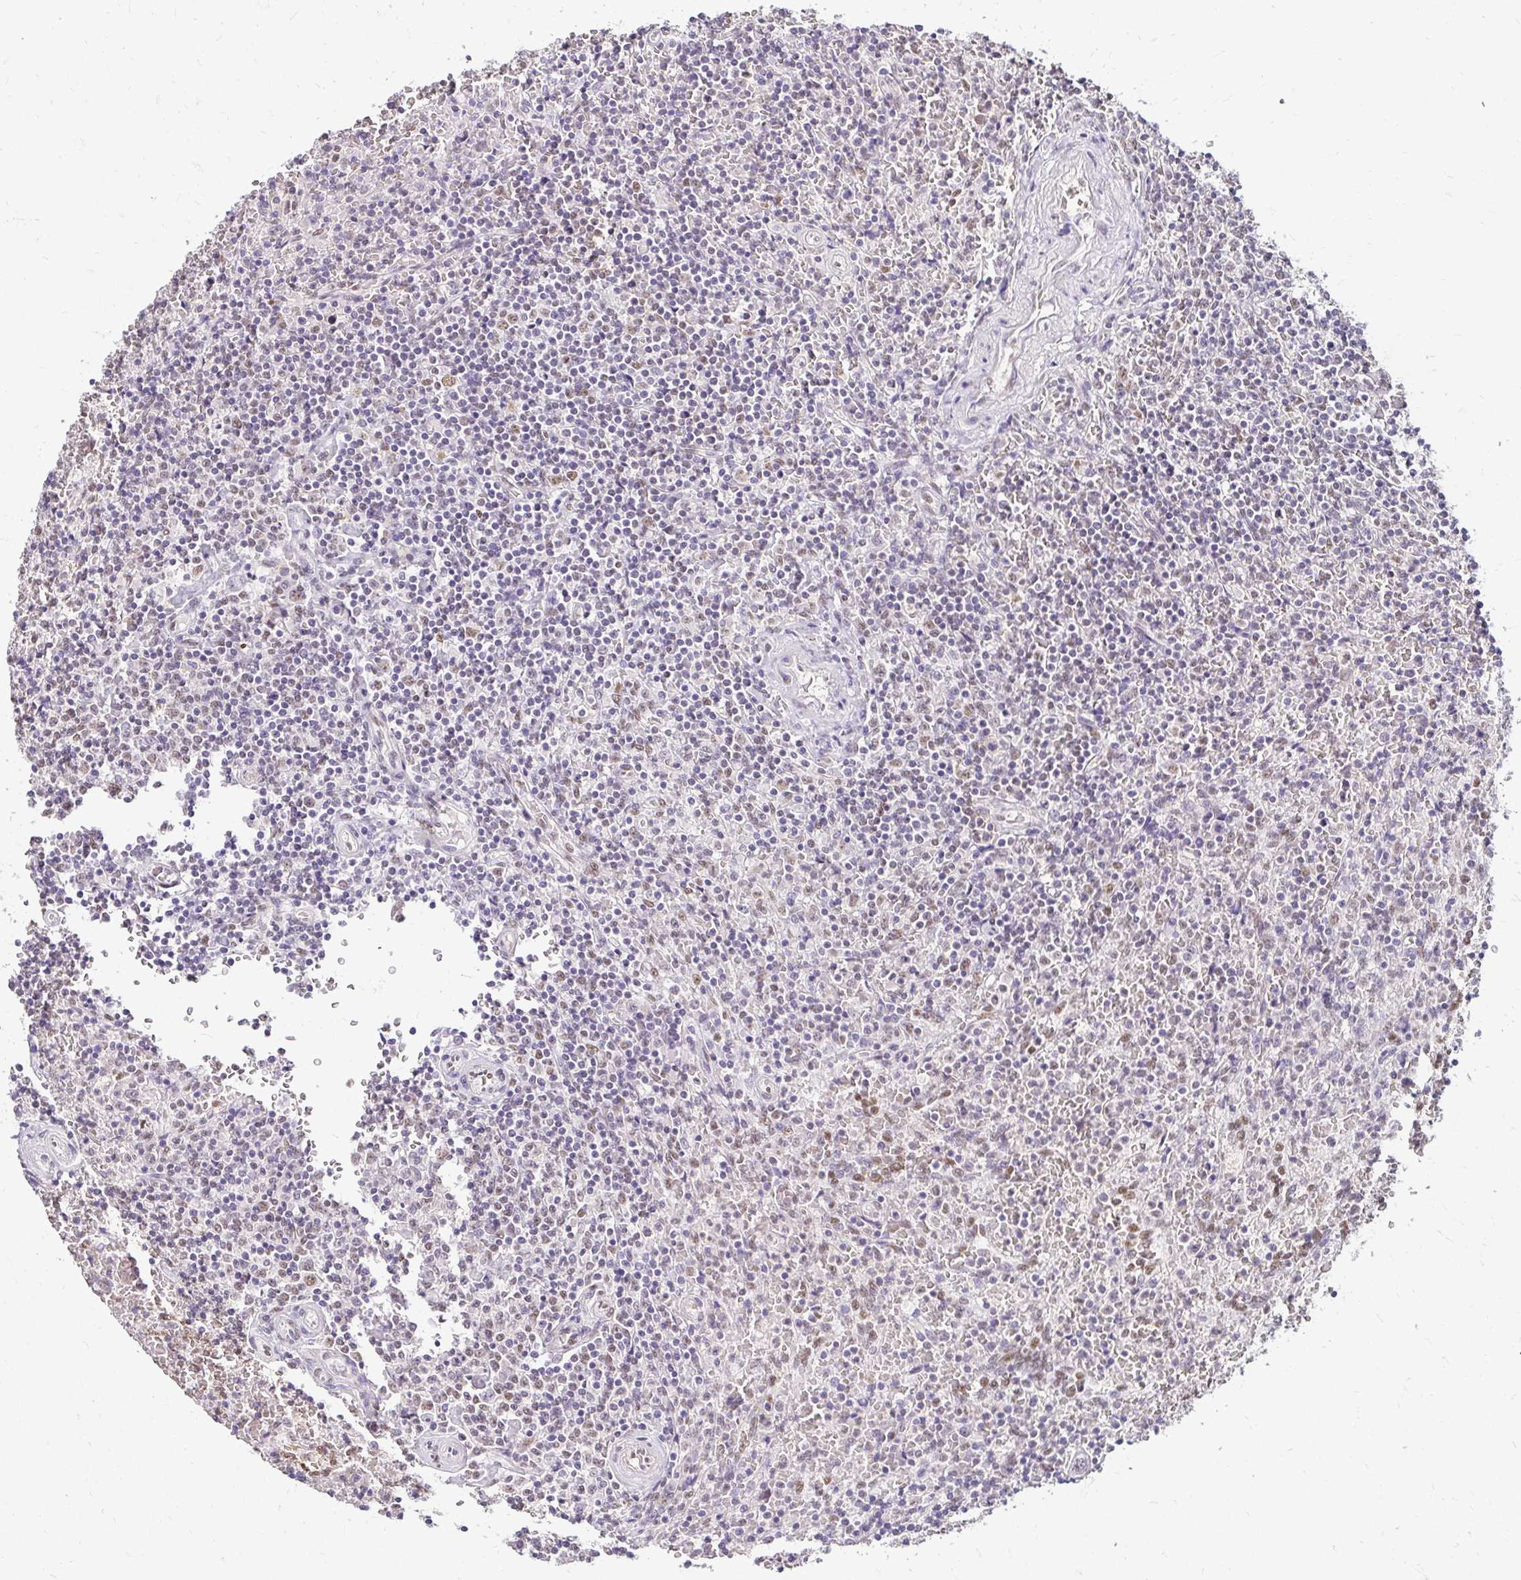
{"staining": {"intensity": "weak", "quantity": "25%-75%", "location": "nuclear"}, "tissue": "lymphoma", "cell_type": "Tumor cells", "image_type": "cancer", "snomed": [{"axis": "morphology", "description": "Malignant lymphoma, non-Hodgkin's type, Low grade"}, {"axis": "topography", "description": "Spleen"}], "caption": "Protein staining of malignant lymphoma, non-Hodgkin's type (low-grade) tissue displays weak nuclear positivity in approximately 25%-75% of tumor cells.", "gene": "RIMS4", "patient": {"sex": "female", "age": 64}}